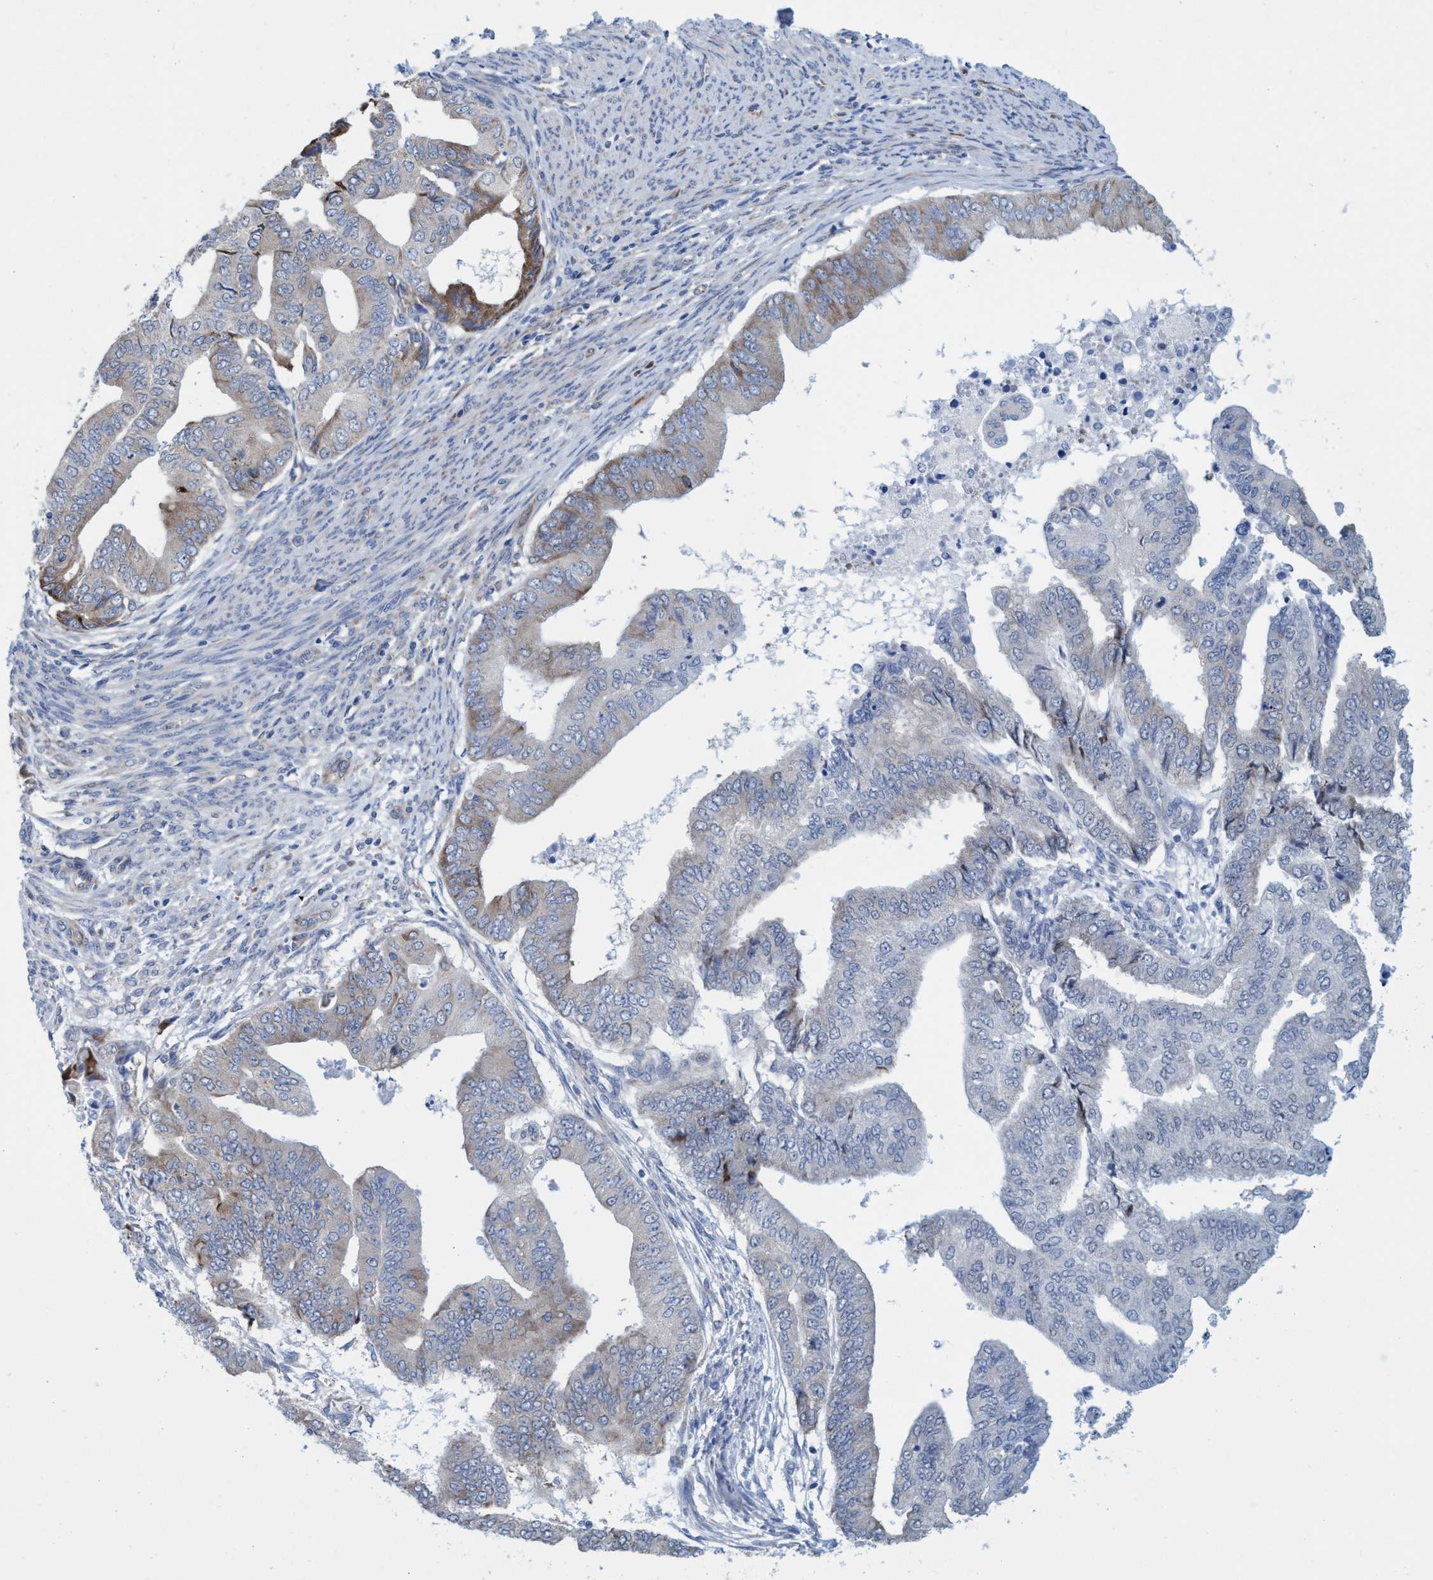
{"staining": {"intensity": "moderate", "quantity": "<25%", "location": "cytoplasmic/membranous"}, "tissue": "endometrial cancer", "cell_type": "Tumor cells", "image_type": "cancer", "snomed": [{"axis": "morphology", "description": "Polyp, NOS"}, {"axis": "morphology", "description": "Adenocarcinoma, NOS"}, {"axis": "morphology", "description": "Adenoma, NOS"}, {"axis": "topography", "description": "Endometrium"}], "caption": "A brown stain labels moderate cytoplasmic/membranous positivity of a protein in polyp (endometrial) tumor cells. (brown staining indicates protein expression, while blue staining denotes nuclei).", "gene": "R3HCC1", "patient": {"sex": "female", "age": 79}}